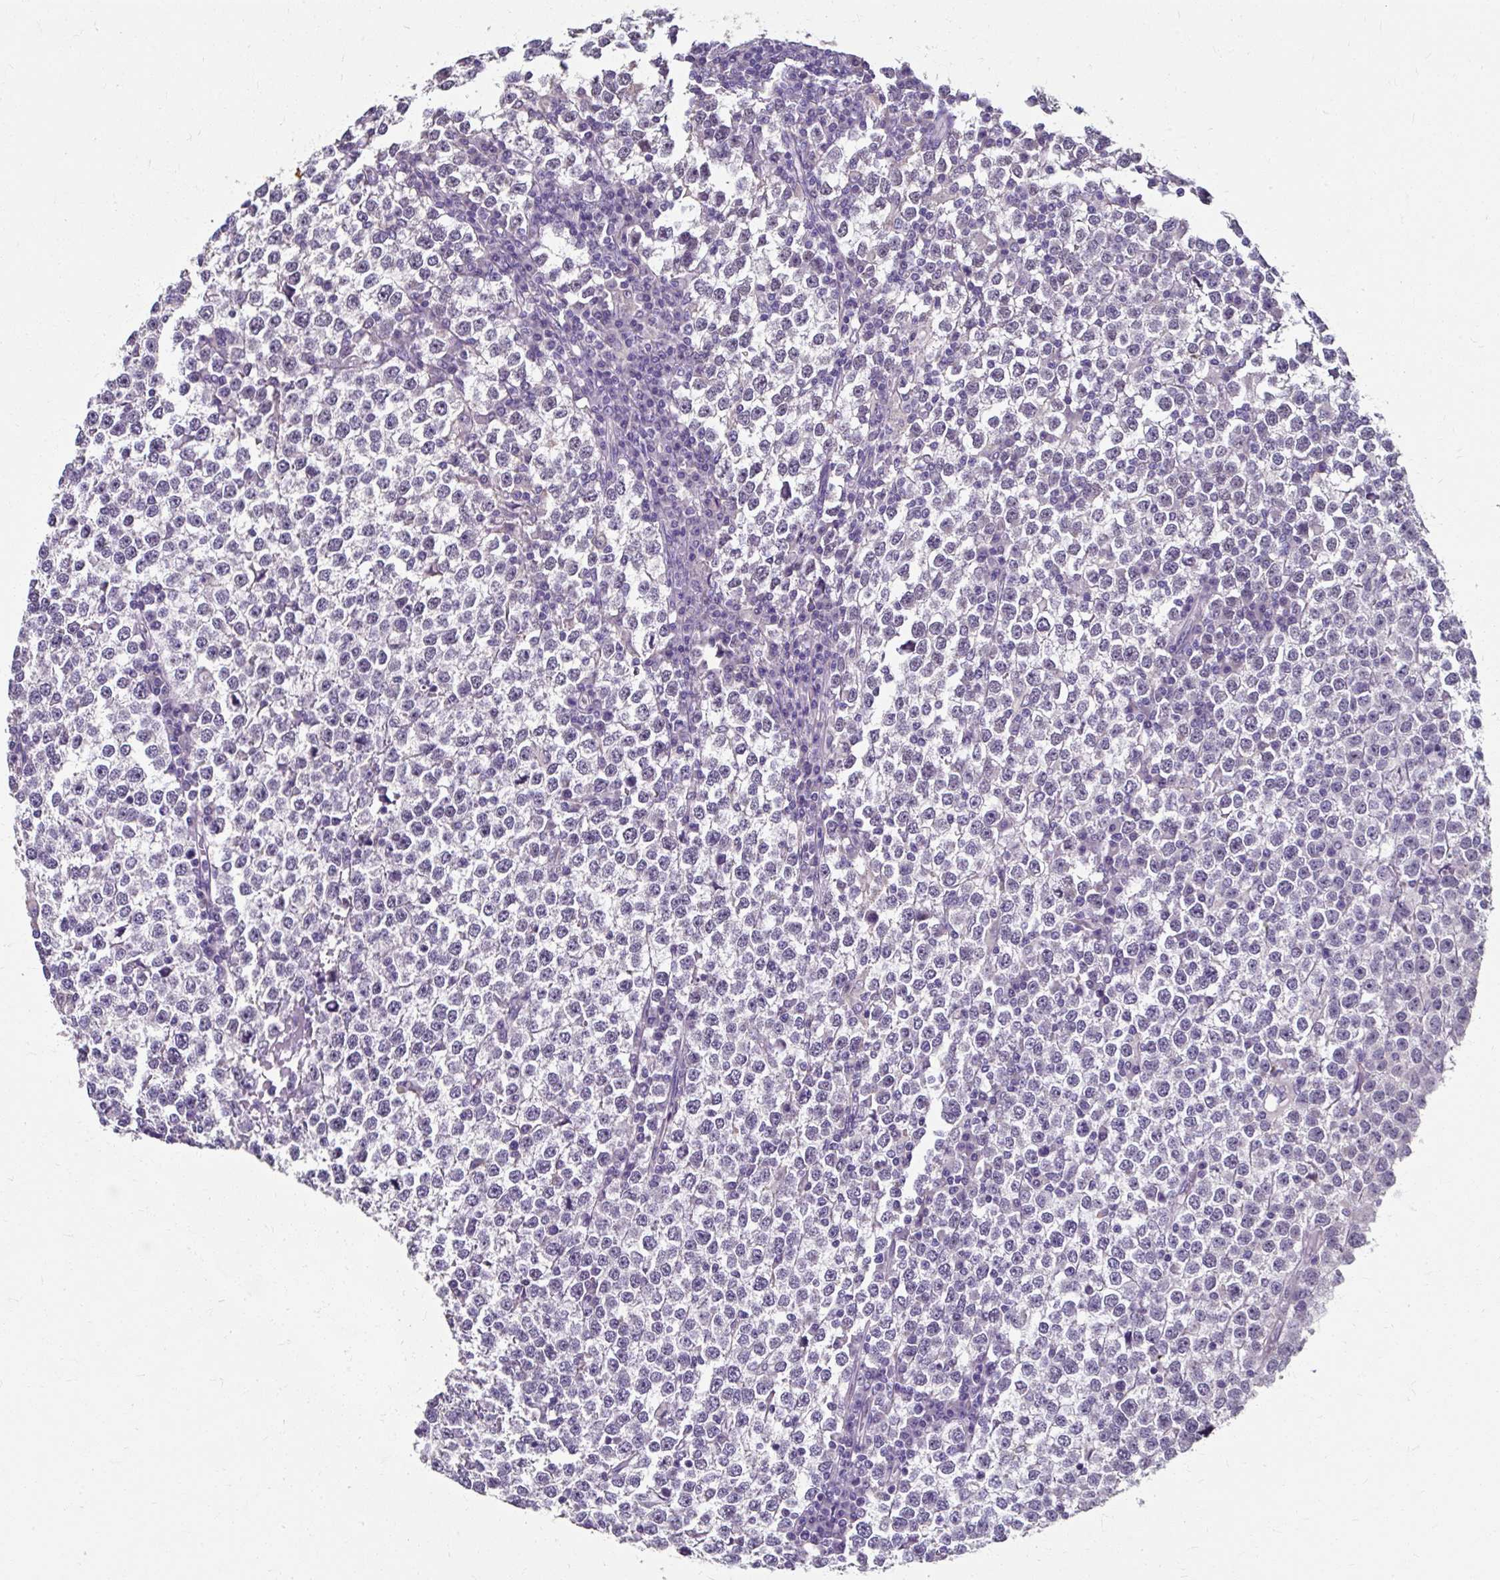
{"staining": {"intensity": "weak", "quantity": "25%-75%", "location": "nuclear"}, "tissue": "testis cancer", "cell_type": "Tumor cells", "image_type": "cancer", "snomed": [{"axis": "morphology", "description": "Seminoma, NOS"}, {"axis": "topography", "description": "Testis"}], "caption": "Immunohistochemistry (IHC) micrograph of human testis cancer (seminoma) stained for a protein (brown), which reveals low levels of weak nuclear staining in approximately 25%-75% of tumor cells.", "gene": "KLHL24", "patient": {"sex": "male", "age": 65}}